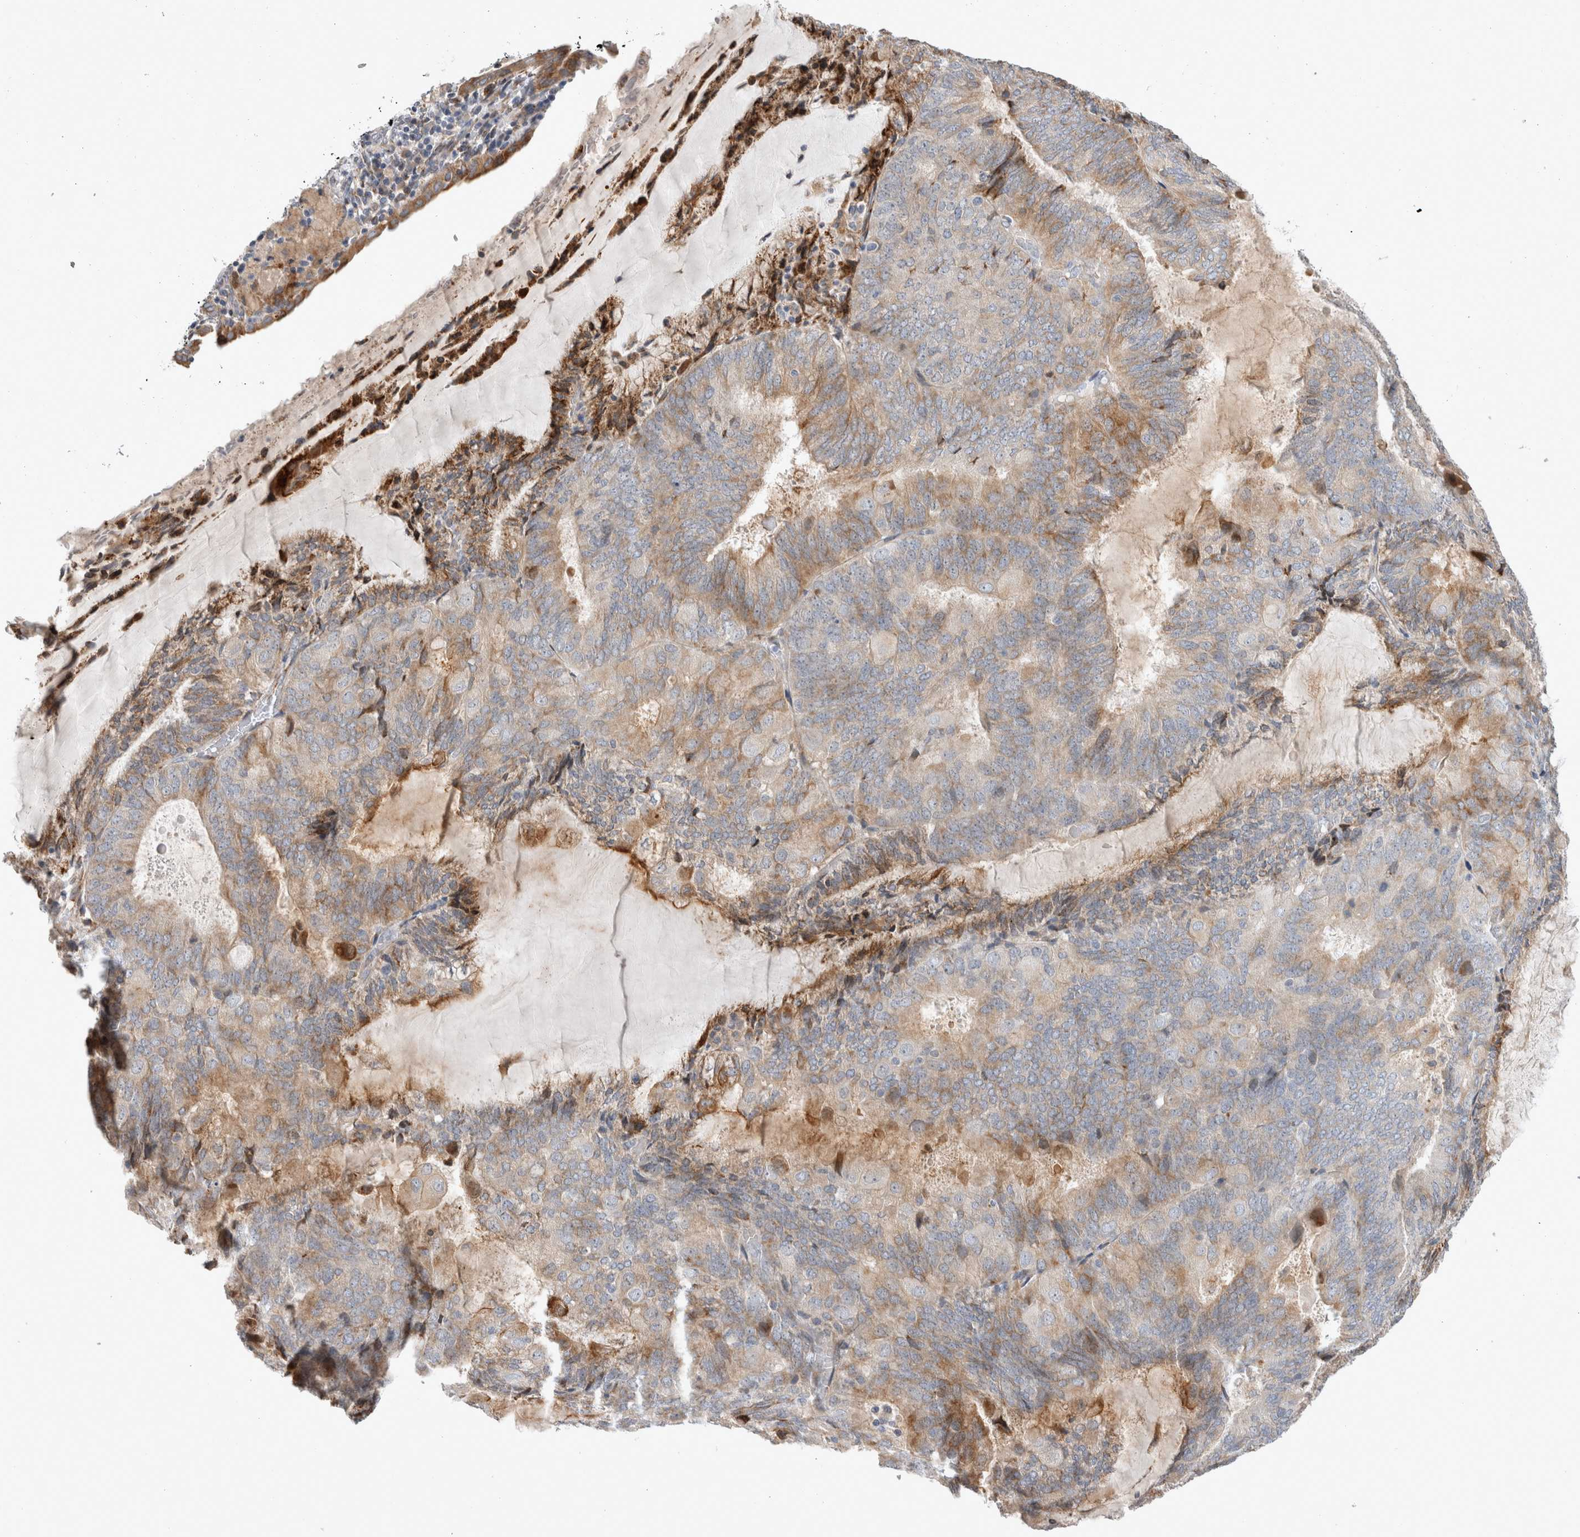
{"staining": {"intensity": "moderate", "quantity": "25%-75%", "location": "cytoplasmic/membranous"}, "tissue": "endometrial cancer", "cell_type": "Tumor cells", "image_type": "cancer", "snomed": [{"axis": "morphology", "description": "Adenocarcinoma, NOS"}, {"axis": "topography", "description": "Endometrium"}], "caption": "Protein expression analysis of human endometrial cancer reveals moderate cytoplasmic/membranous staining in about 25%-75% of tumor cells.", "gene": "TRMT9B", "patient": {"sex": "female", "age": 81}}